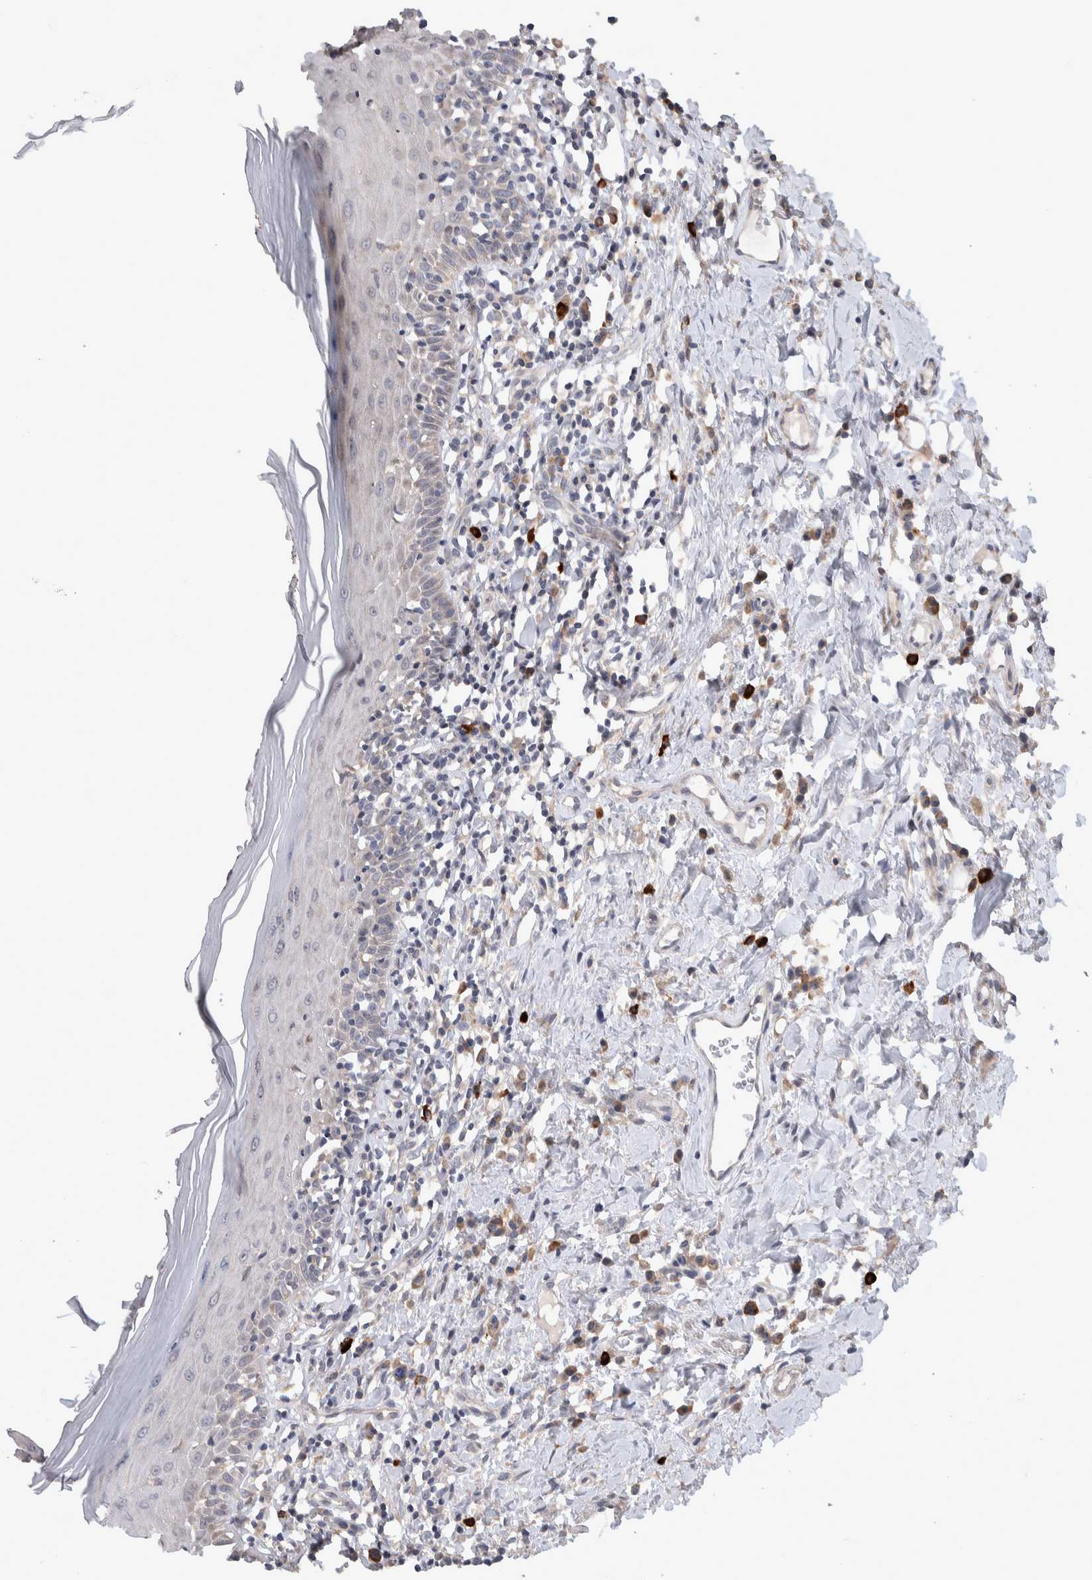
{"staining": {"intensity": "weak", "quantity": "<25%", "location": "cytoplasmic/membranous"}, "tissue": "oral mucosa", "cell_type": "Squamous epithelial cells", "image_type": "normal", "snomed": [{"axis": "morphology", "description": "Normal tissue, NOS"}, {"axis": "topography", "description": "Oral tissue"}], "caption": "Human oral mucosa stained for a protein using immunohistochemistry (IHC) reveals no positivity in squamous epithelial cells.", "gene": "IBTK", "patient": {"sex": "male", "age": 82}}